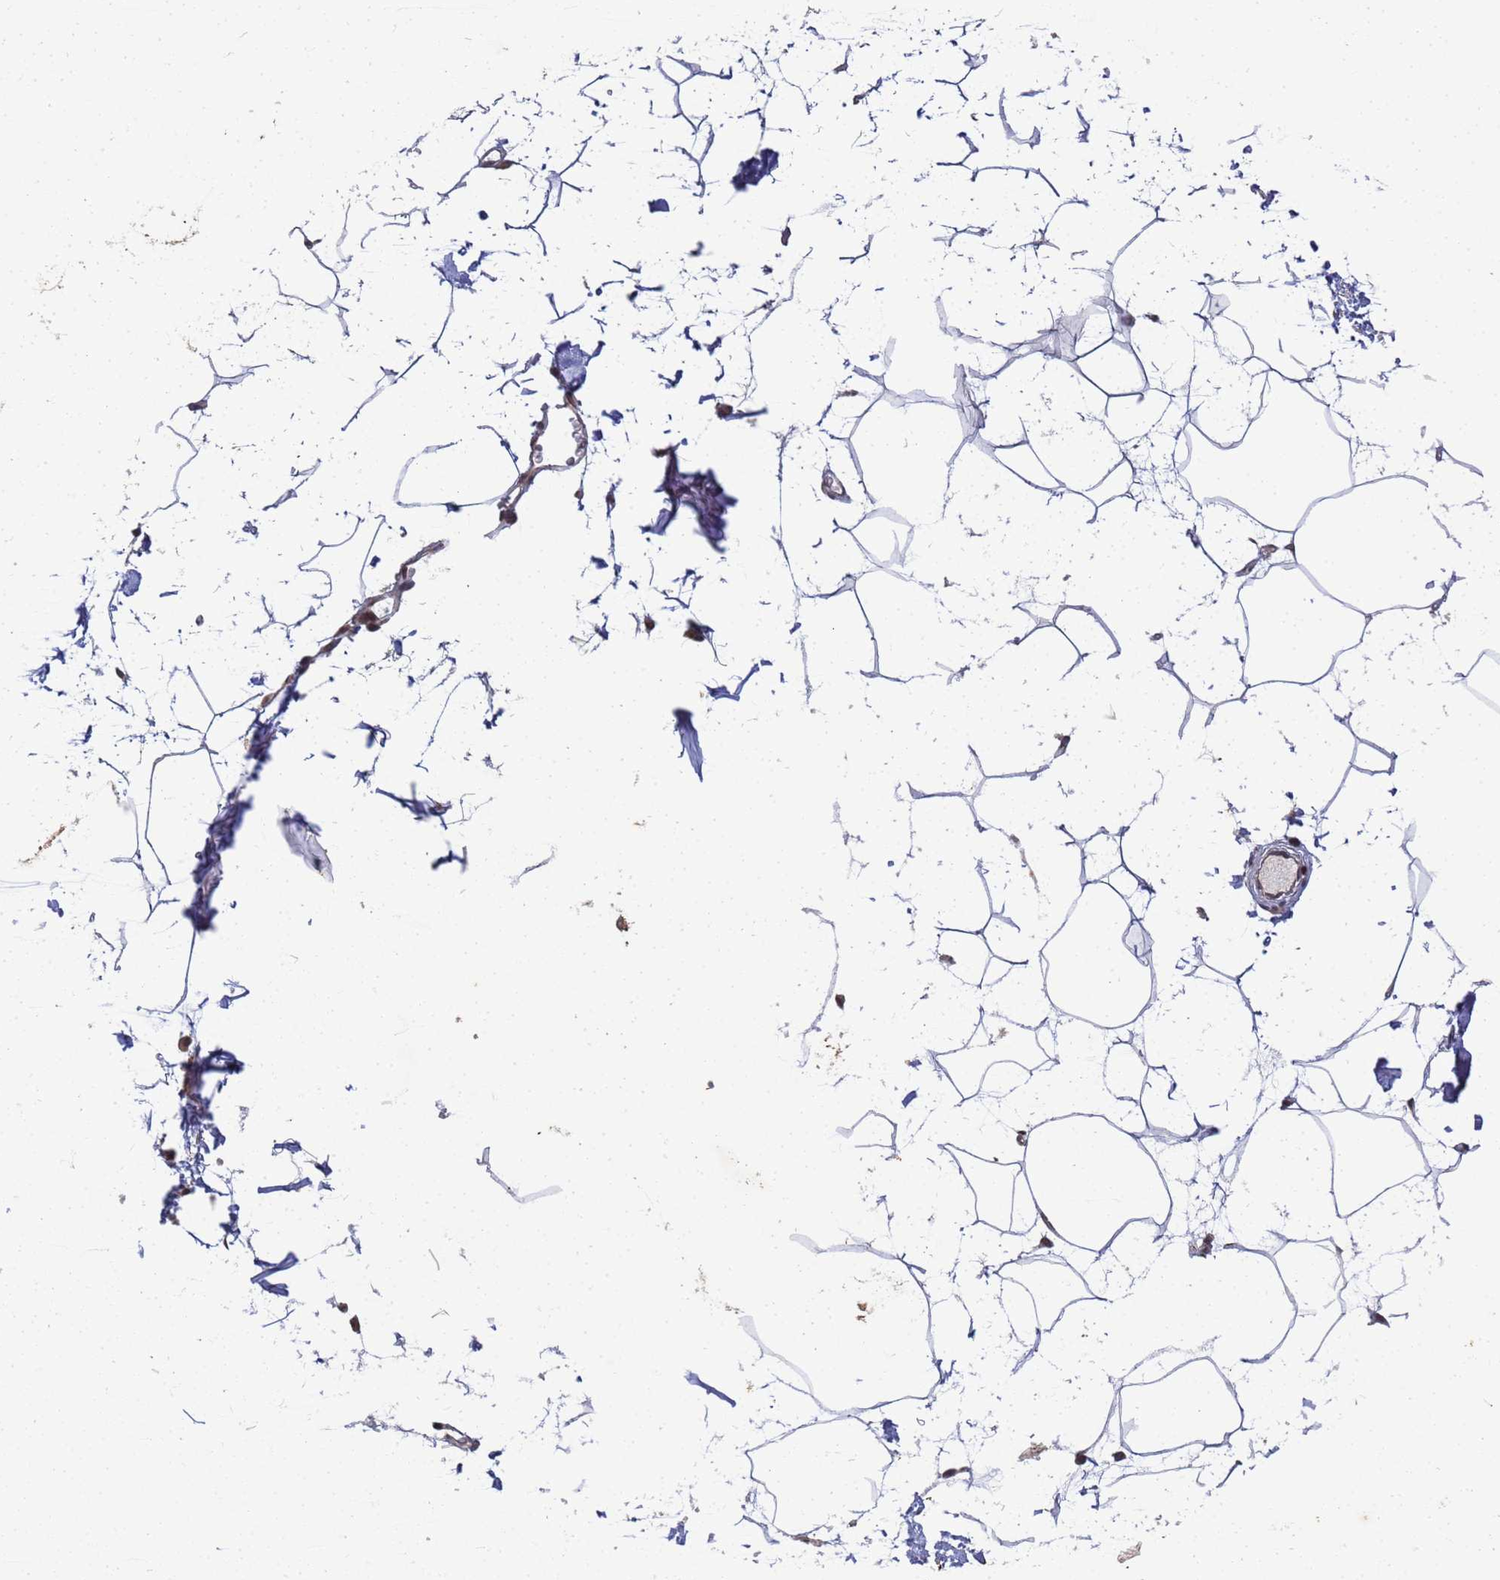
{"staining": {"intensity": "negative", "quantity": "none", "location": "none"}, "tissue": "adipose tissue", "cell_type": "Adipocytes", "image_type": "normal", "snomed": [{"axis": "morphology", "description": "Normal tissue, NOS"}, {"axis": "topography", "description": "Adipose tissue"}], "caption": "Immunohistochemistry image of benign adipose tissue: adipose tissue stained with DAB exhibits no significant protein expression in adipocytes. (DAB (3,3'-diaminobenzidine) immunohistochemistry visualized using brightfield microscopy, high magnification).", "gene": "MYL7", "patient": {"sex": "female", "age": 37}}